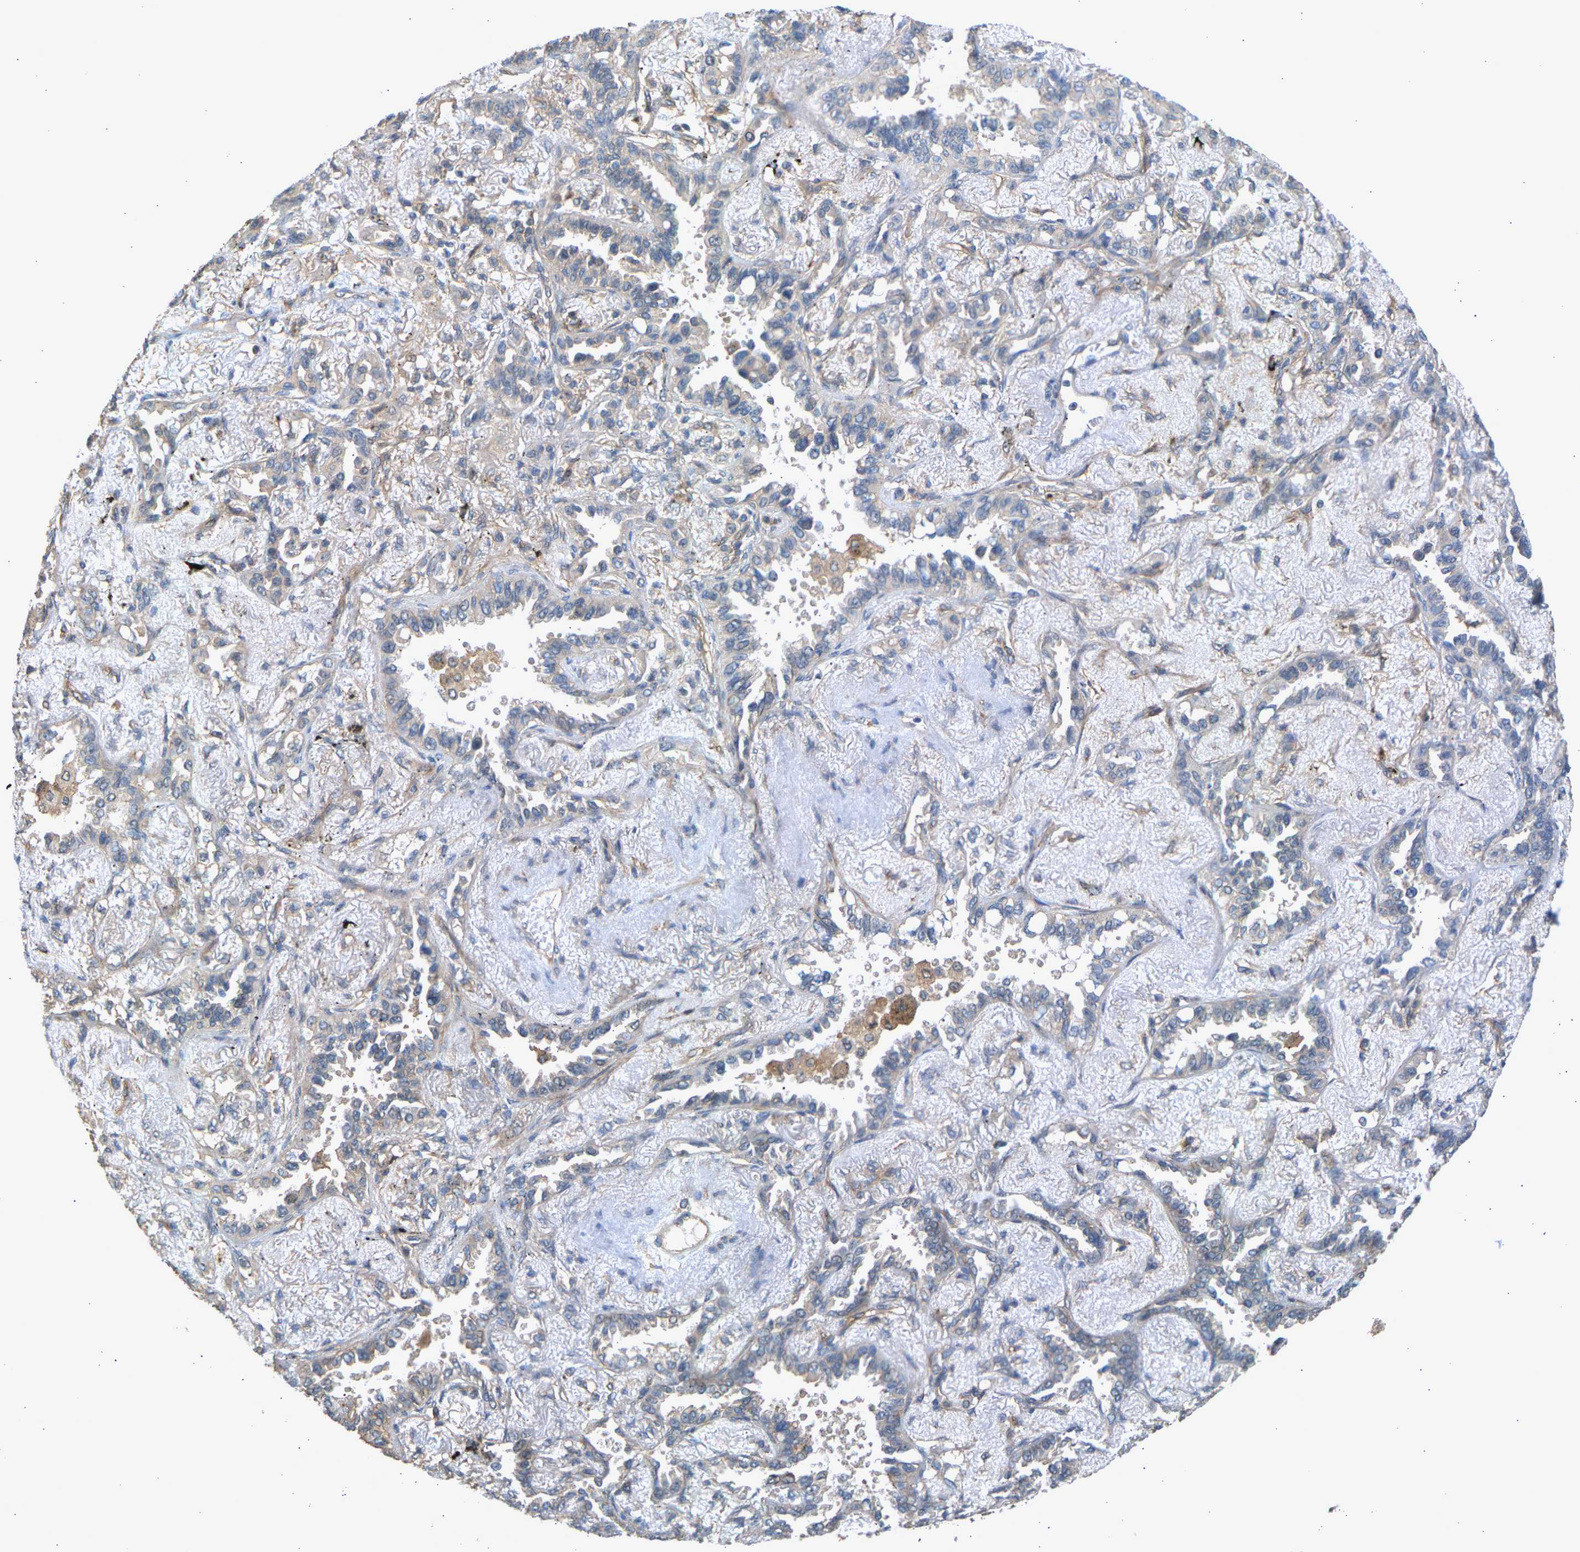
{"staining": {"intensity": "negative", "quantity": "none", "location": "none"}, "tissue": "lung cancer", "cell_type": "Tumor cells", "image_type": "cancer", "snomed": [{"axis": "morphology", "description": "Adenocarcinoma, NOS"}, {"axis": "topography", "description": "Lung"}], "caption": "Lung cancer stained for a protein using immunohistochemistry demonstrates no positivity tumor cells.", "gene": "RGL1", "patient": {"sex": "male", "age": 59}}